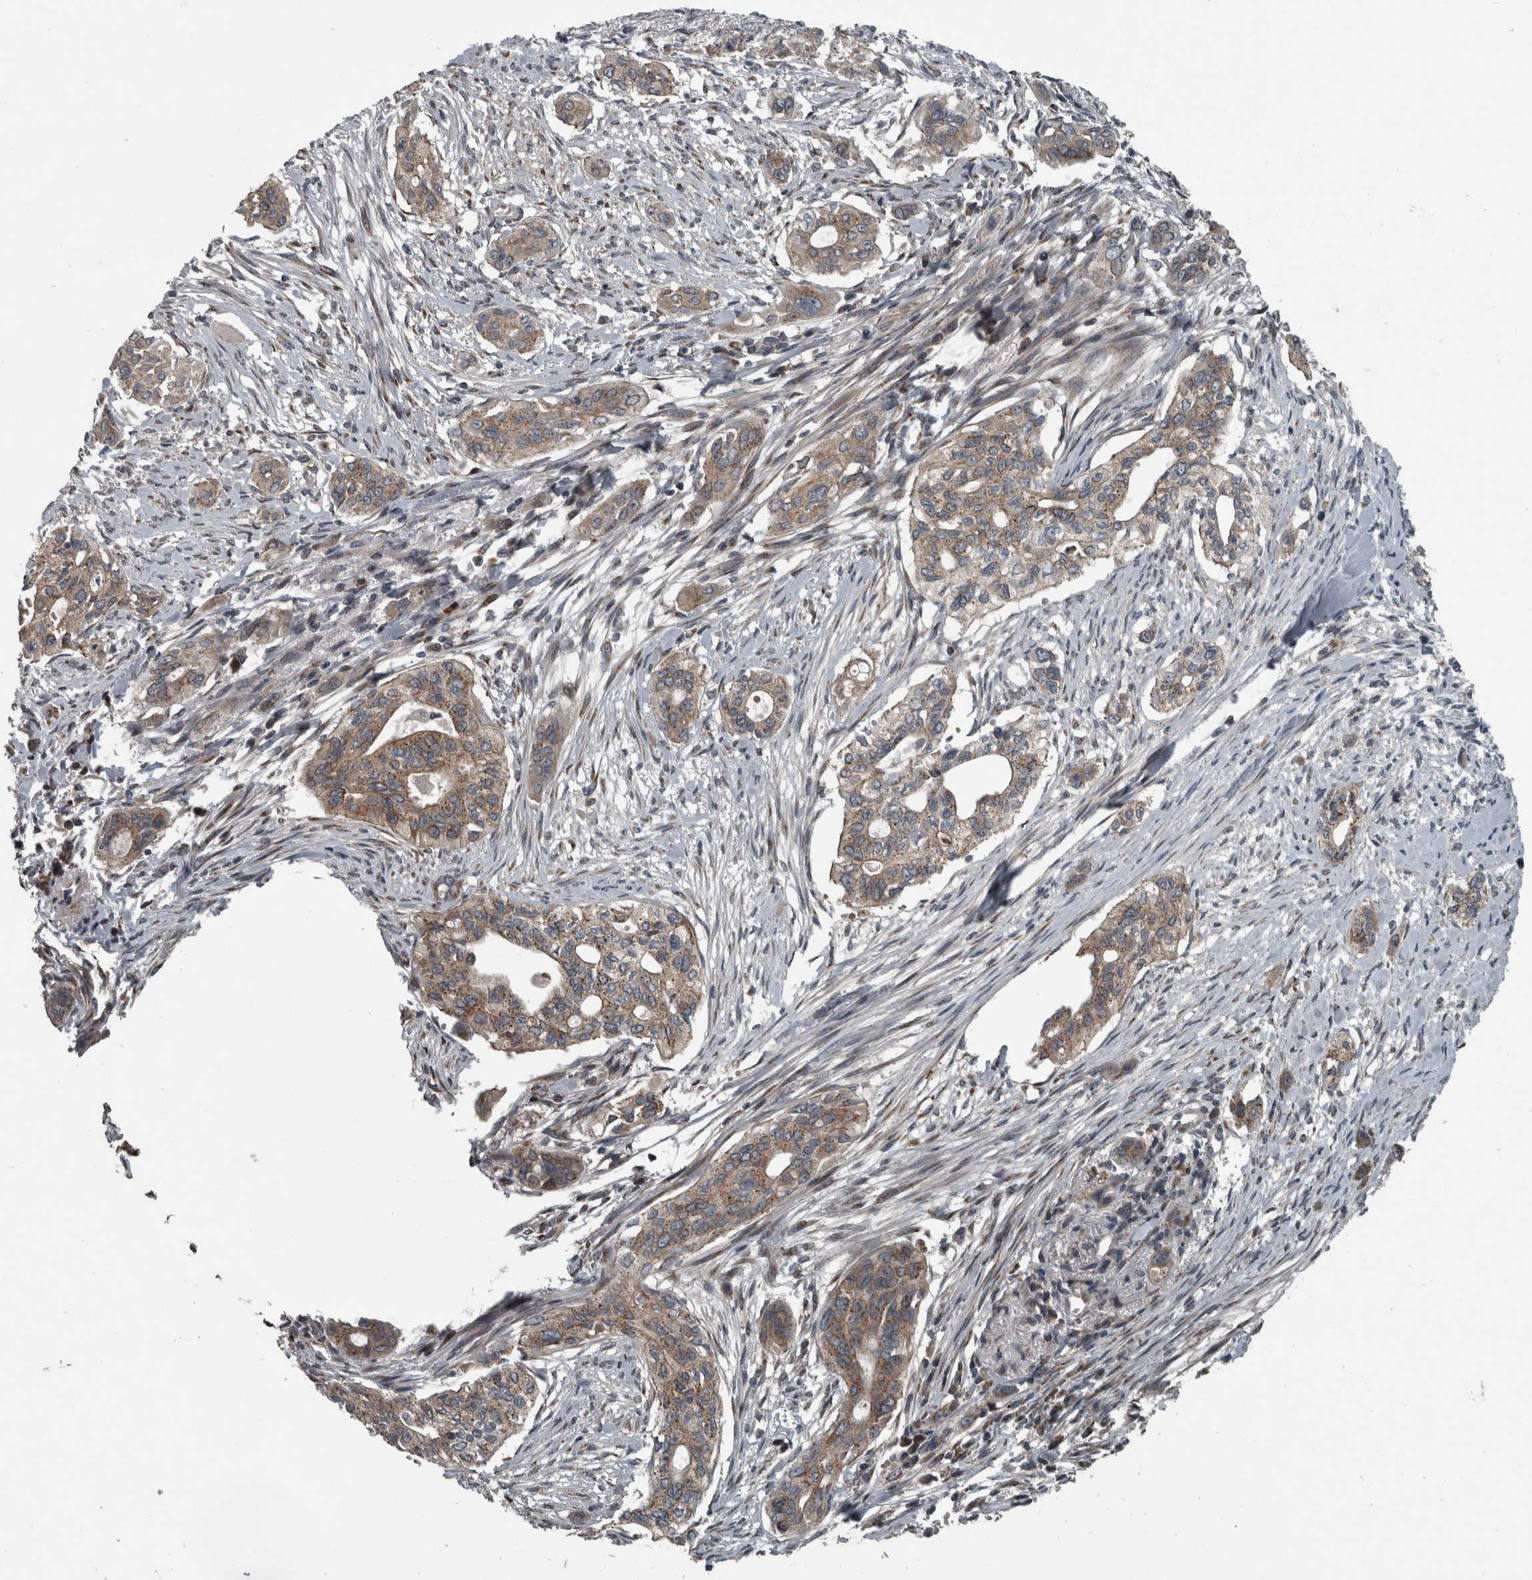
{"staining": {"intensity": "moderate", "quantity": ">75%", "location": "cytoplasmic/membranous"}, "tissue": "pancreatic cancer", "cell_type": "Tumor cells", "image_type": "cancer", "snomed": [{"axis": "morphology", "description": "Adenocarcinoma, NOS"}, {"axis": "topography", "description": "Pancreas"}], "caption": "IHC (DAB (3,3'-diaminobenzidine)) staining of human adenocarcinoma (pancreatic) shows moderate cytoplasmic/membranous protein positivity in approximately >75% of tumor cells. The protein is shown in brown color, while the nuclei are stained blue.", "gene": "ZNF345", "patient": {"sex": "female", "age": 60}}